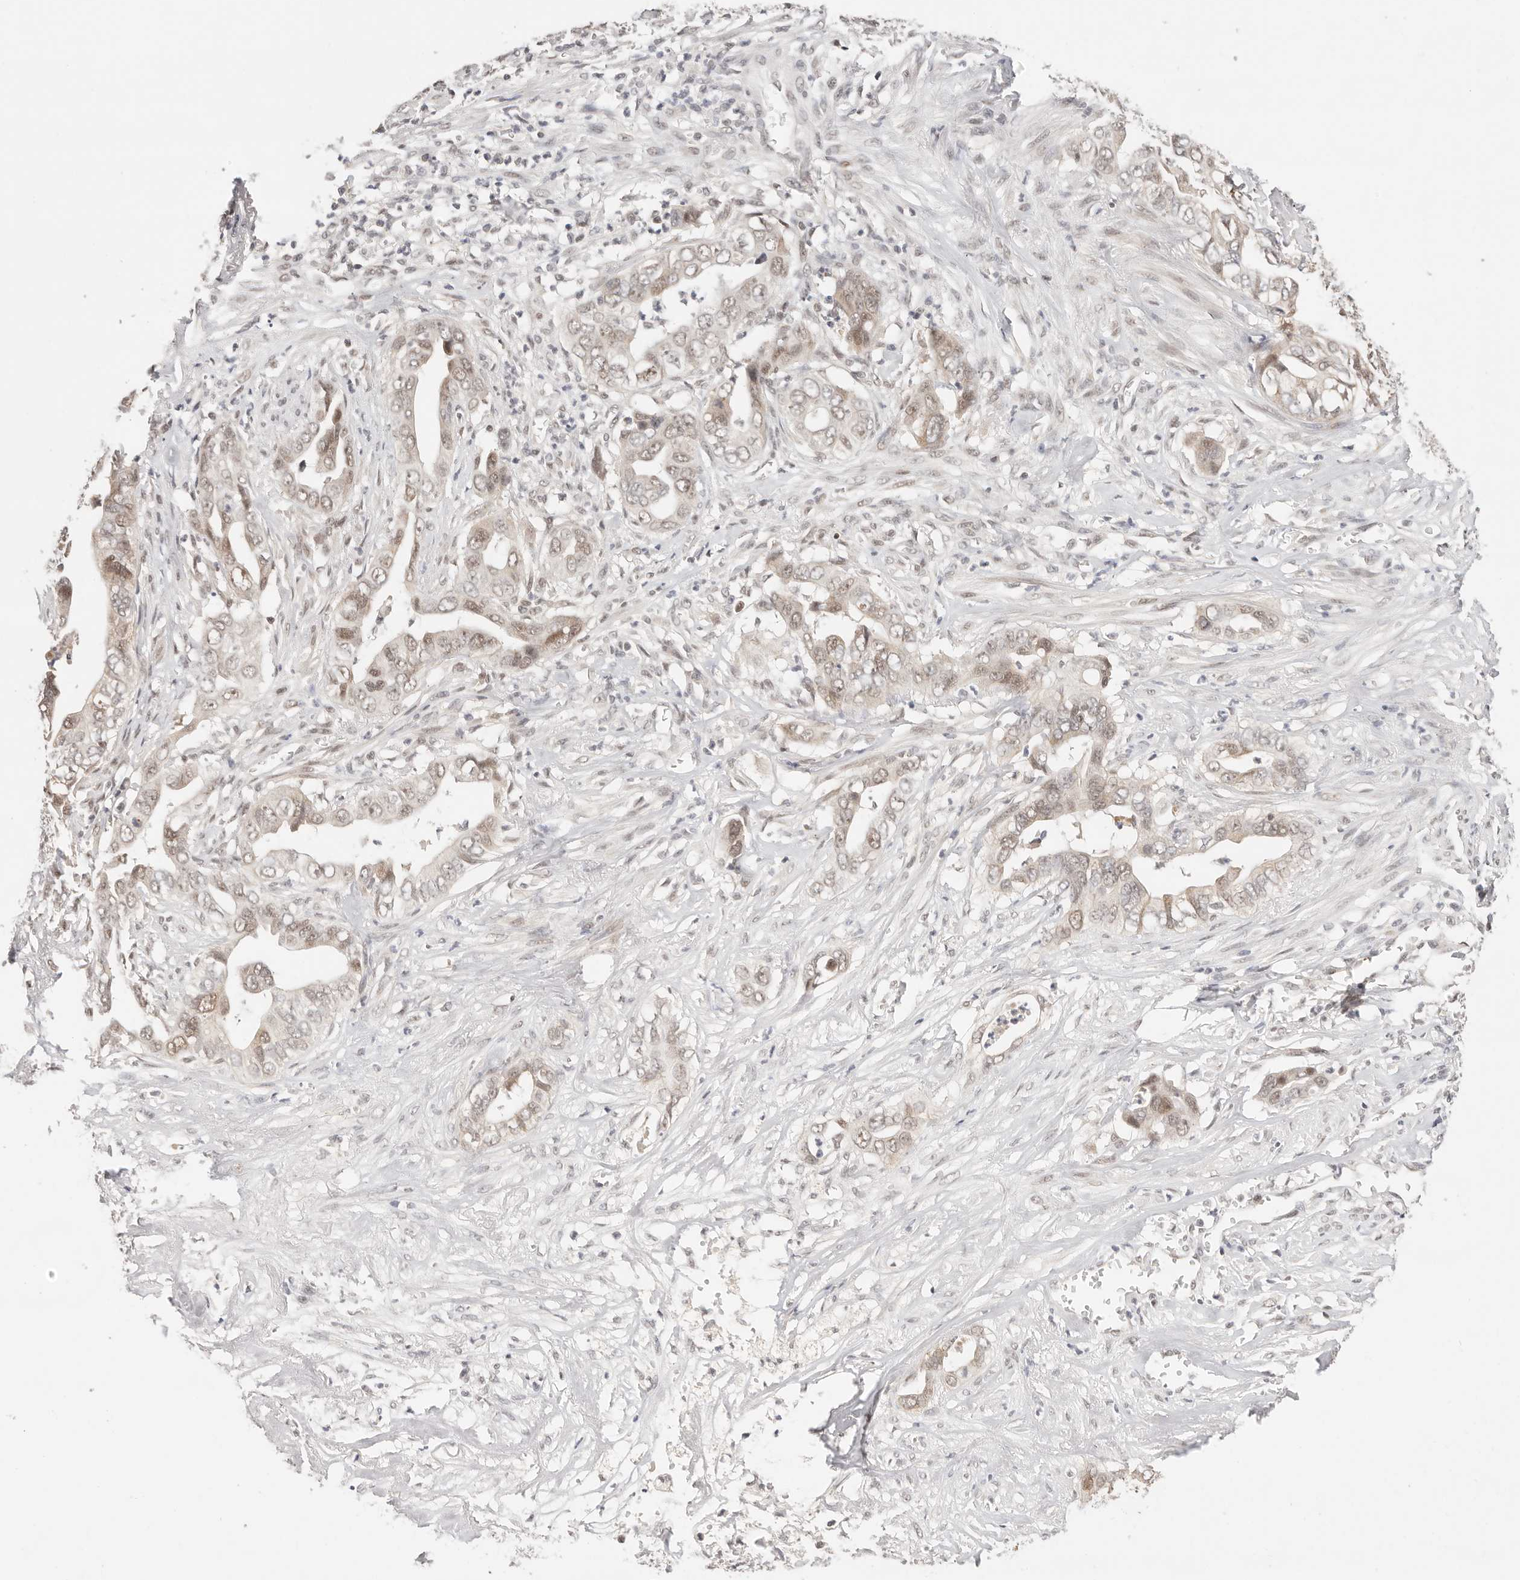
{"staining": {"intensity": "weak", "quantity": ">75%", "location": "nuclear"}, "tissue": "liver cancer", "cell_type": "Tumor cells", "image_type": "cancer", "snomed": [{"axis": "morphology", "description": "Cholangiocarcinoma"}, {"axis": "topography", "description": "Liver"}], "caption": "A brown stain labels weak nuclear staining of a protein in human liver cancer (cholangiocarcinoma) tumor cells.", "gene": "RFC3", "patient": {"sex": "female", "age": 79}}